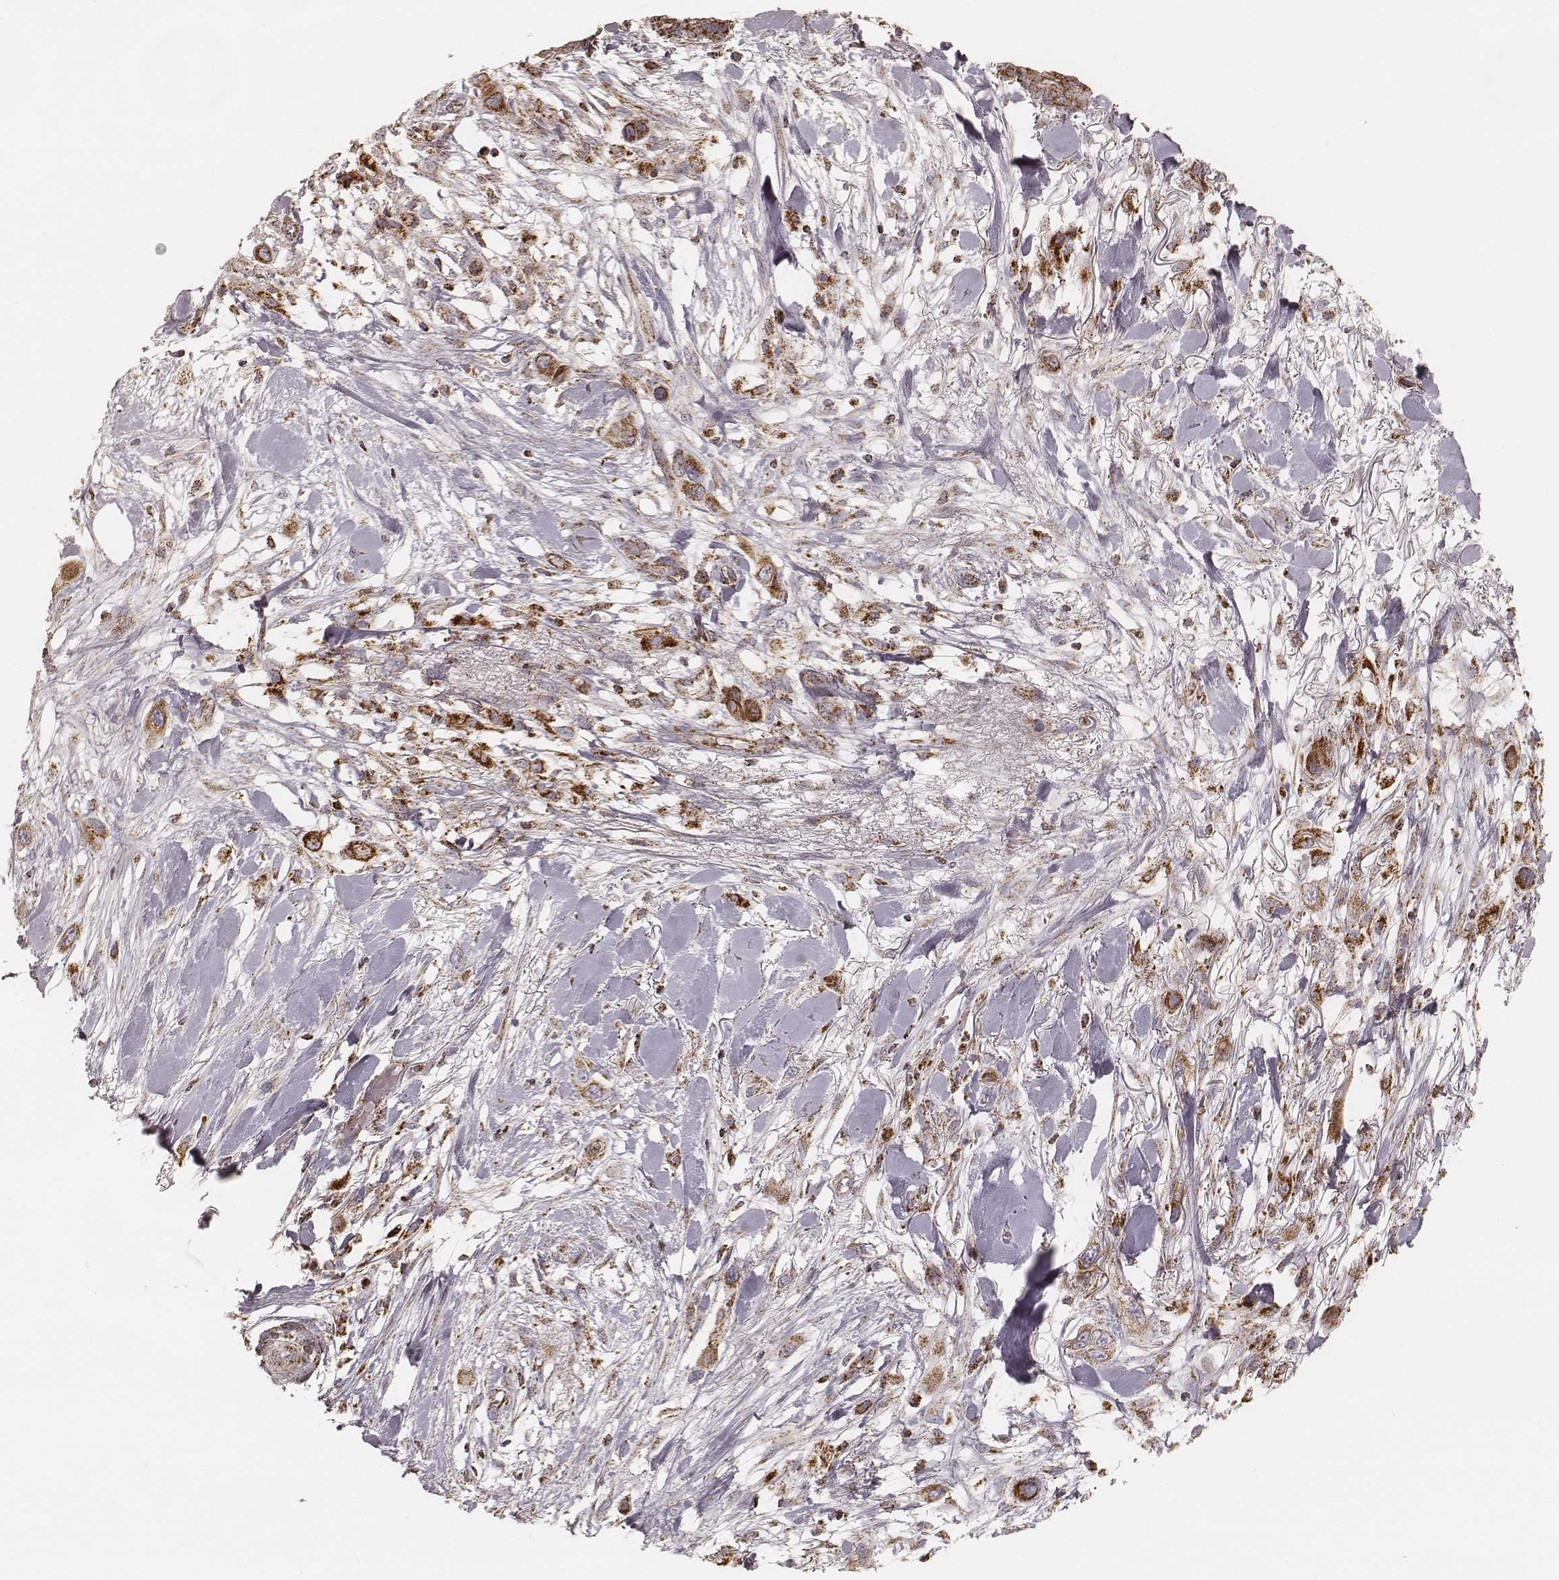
{"staining": {"intensity": "strong", "quantity": ">75%", "location": "cytoplasmic/membranous"}, "tissue": "skin cancer", "cell_type": "Tumor cells", "image_type": "cancer", "snomed": [{"axis": "morphology", "description": "Squamous cell carcinoma, NOS"}, {"axis": "topography", "description": "Skin"}], "caption": "IHC of human skin squamous cell carcinoma demonstrates high levels of strong cytoplasmic/membranous expression in about >75% of tumor cells. Using DAB (3,3'-diaminobenzidine) (brown) and hematoxylin (blue) stains, captured at high magnification using brightfield microscopy.", "gene": "CS", "patient": {"sex": "male", "age": 79}}